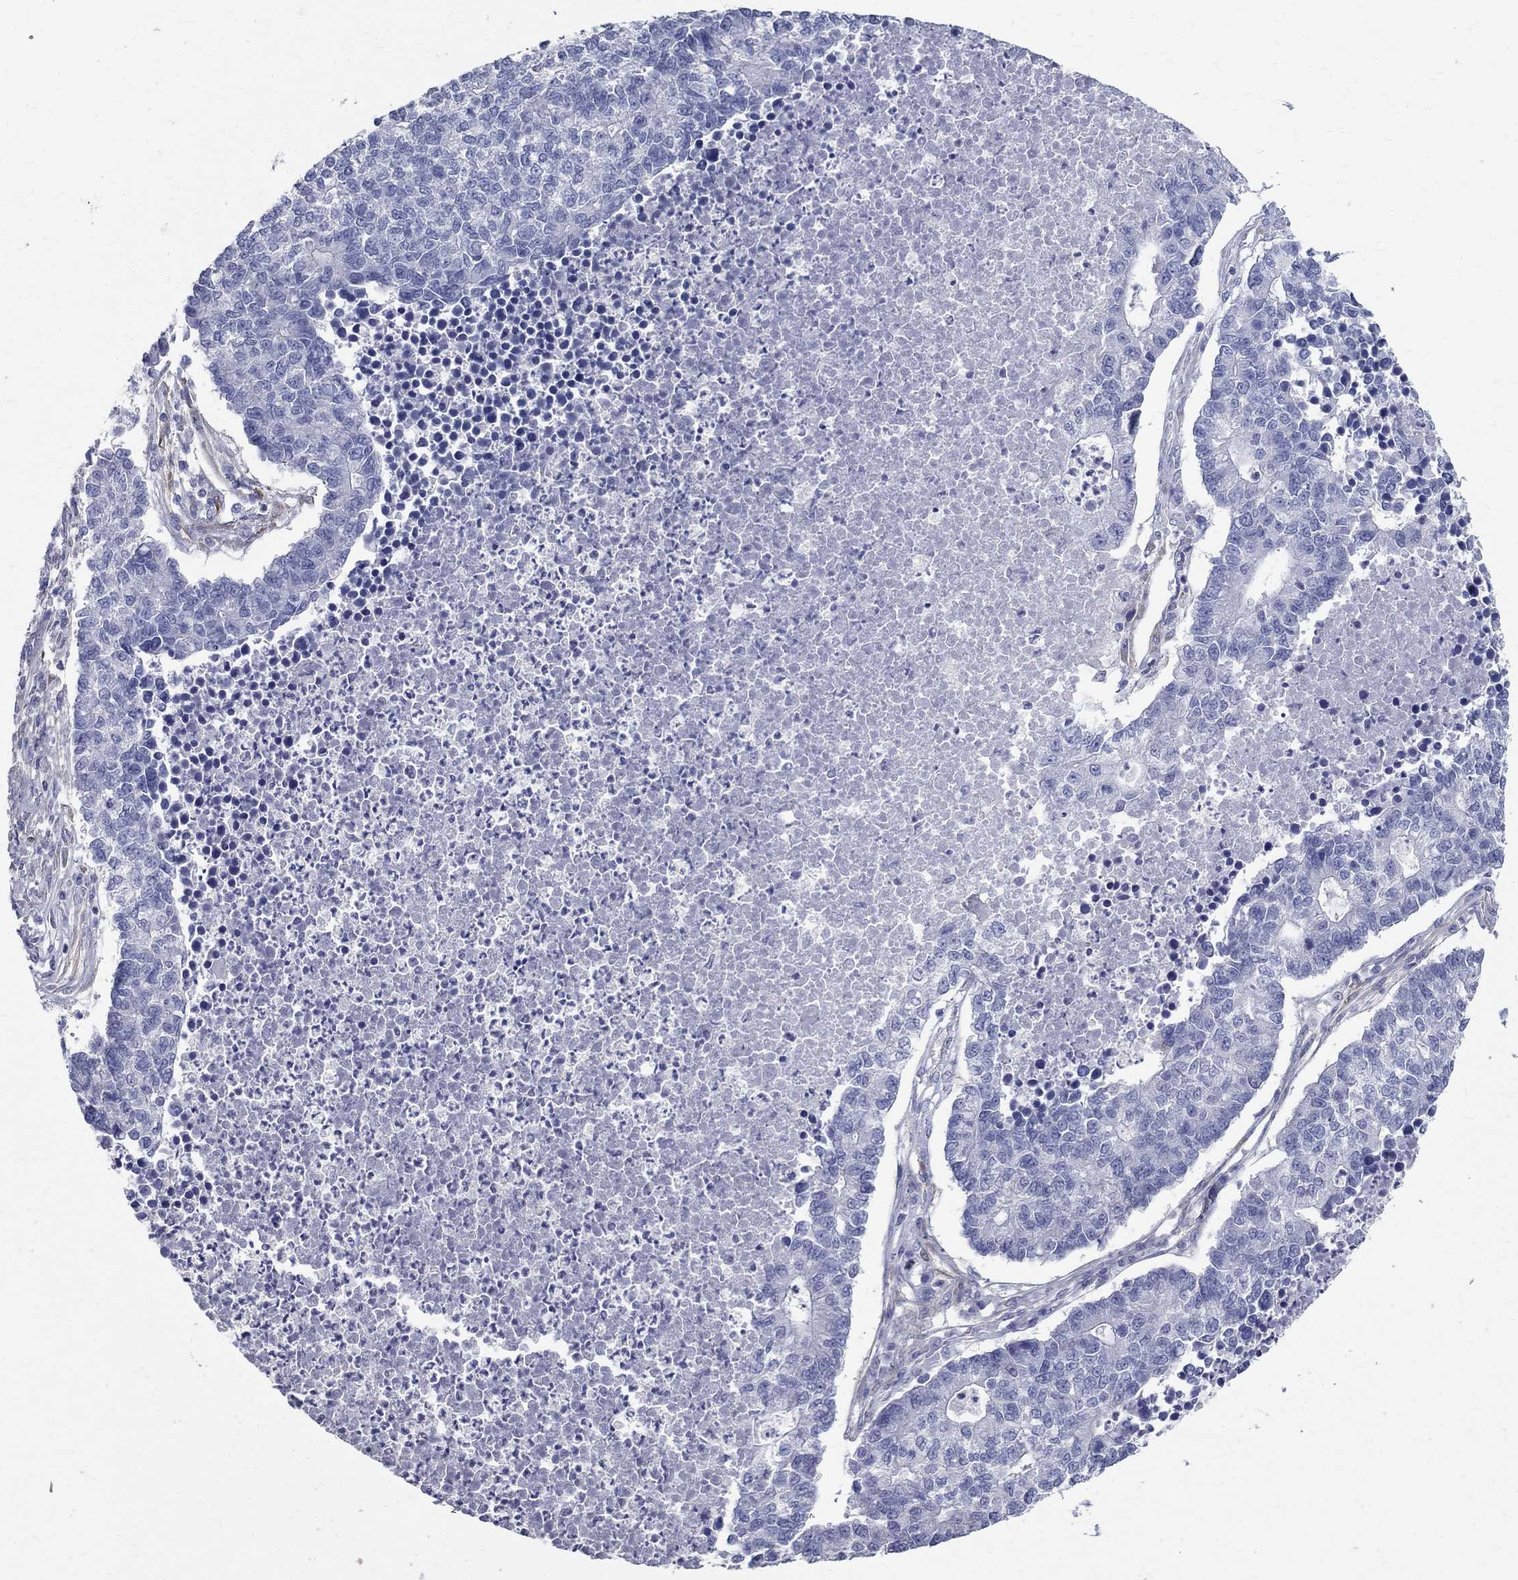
{"staining": {"intensity": "negative", "quantity": "none", "location": "none"}, "tissue": "lung cancer", "cell_type": "Tumor cells", "image_type": "cancer", "snomed": [{"axis": "morphology", "description": "Adenocarcinoma, NOS"}, {"axis": "topography", "description": "Lung"}], "caption": "There is no significant expression in tumor cells of lung adenocarcinoma.", "gene": "ANXA10", "patient": {"sex": "male", "age": 57}}